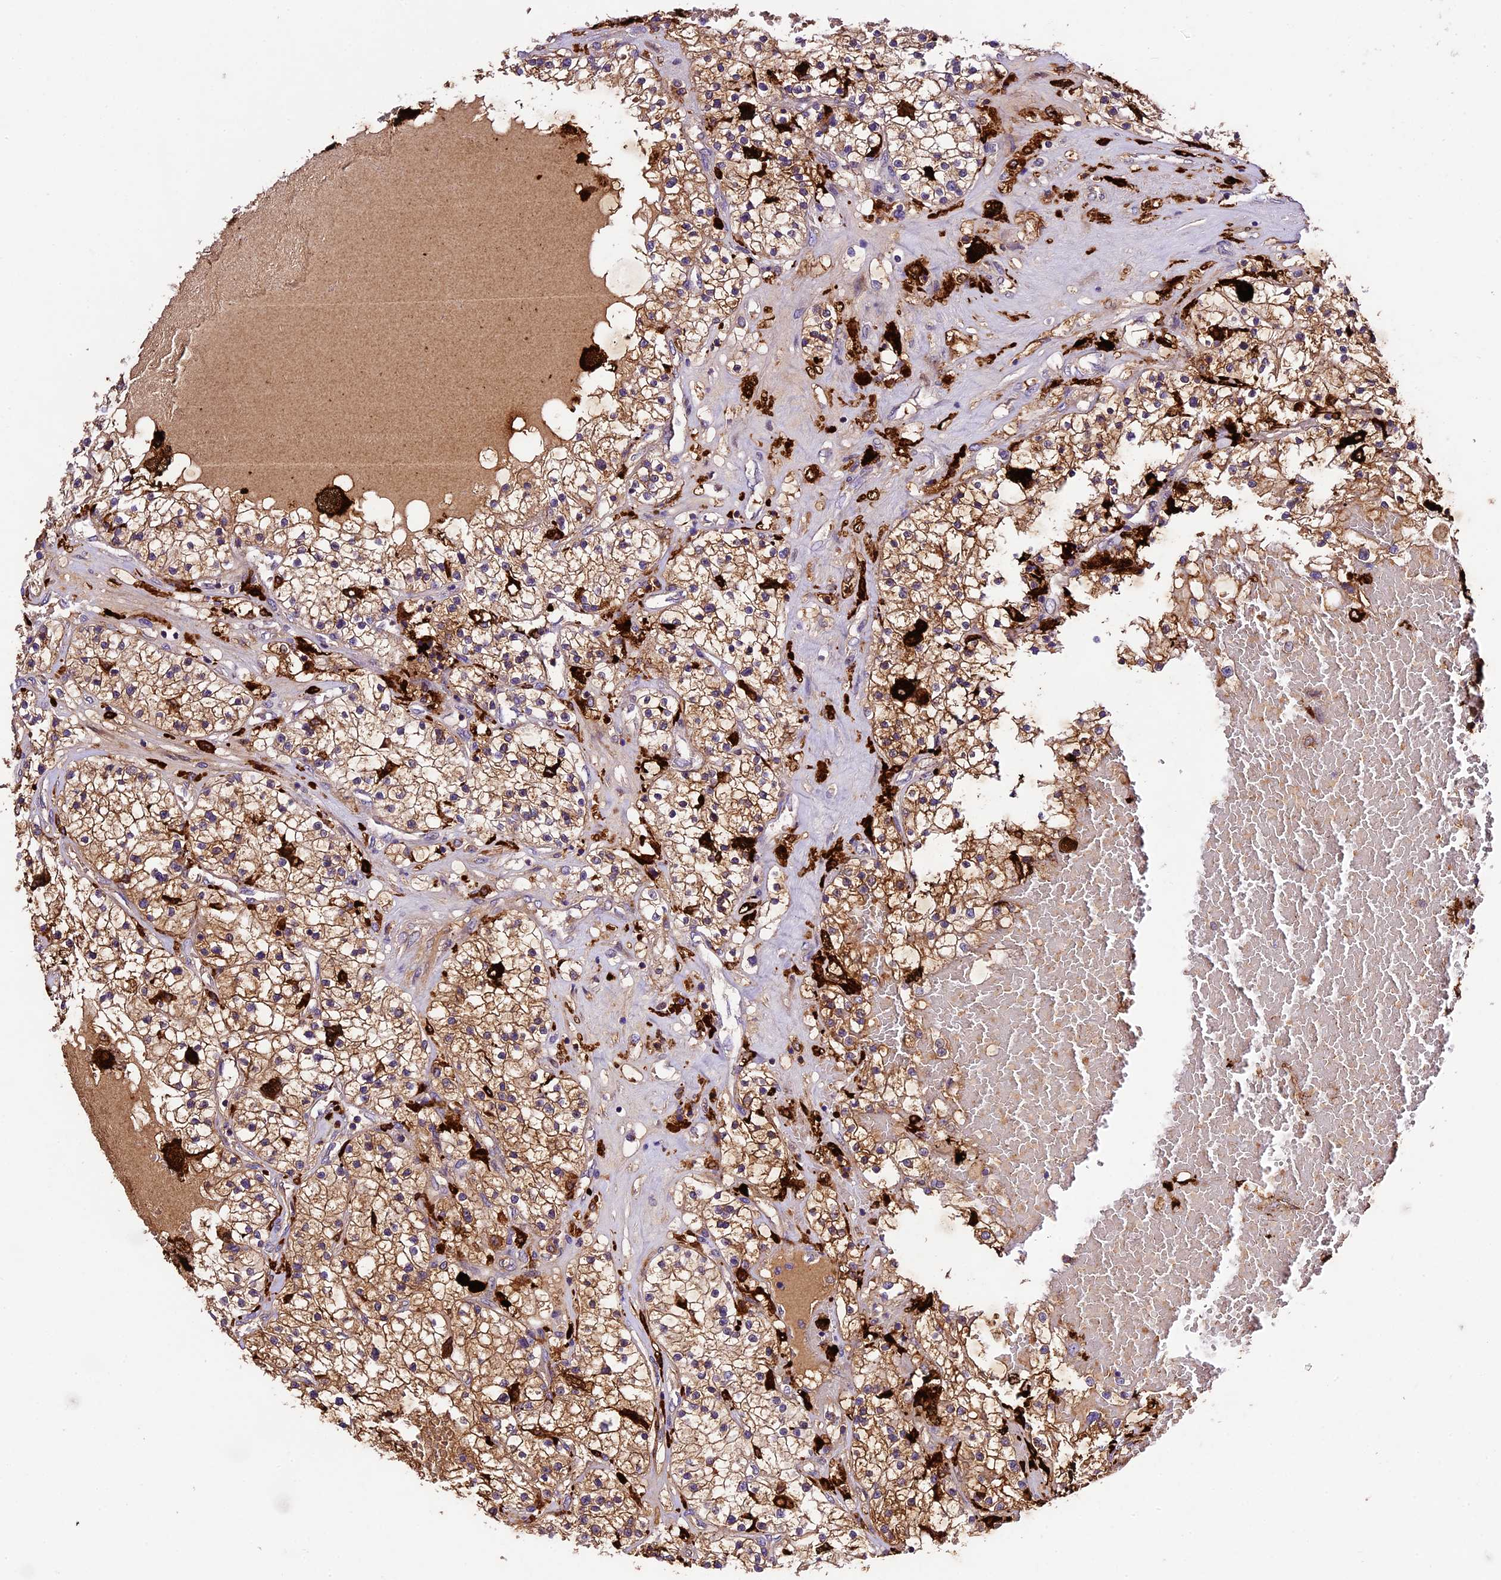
{"staining": {"intensity": "moderate", "quantity": "25%-75%", "location": "cytoplasmic/membranous"}, "tissue": "renal cancer", "cell_type": "Tumor cells", "image_type": "cancer", "snomed": [{"axis": "morphology", "description": "Normal tissue, NOS"}, {"axis": "morphology", "description": "Adenocarcinoma, NOS"}, {"axis": "topography", "description": "Kidney"}], "caption": "Immunohistochemistry (IHC) (DAB (3,3'-diaminobenzidine)) staining of renal adenocarcinoma reveals moderate cytoplasmic/membranous protein positivity in approximately 25%-75% of tumor cells.", "gene": "CILP2", "patient": {"sex": "male", "age": 68}}